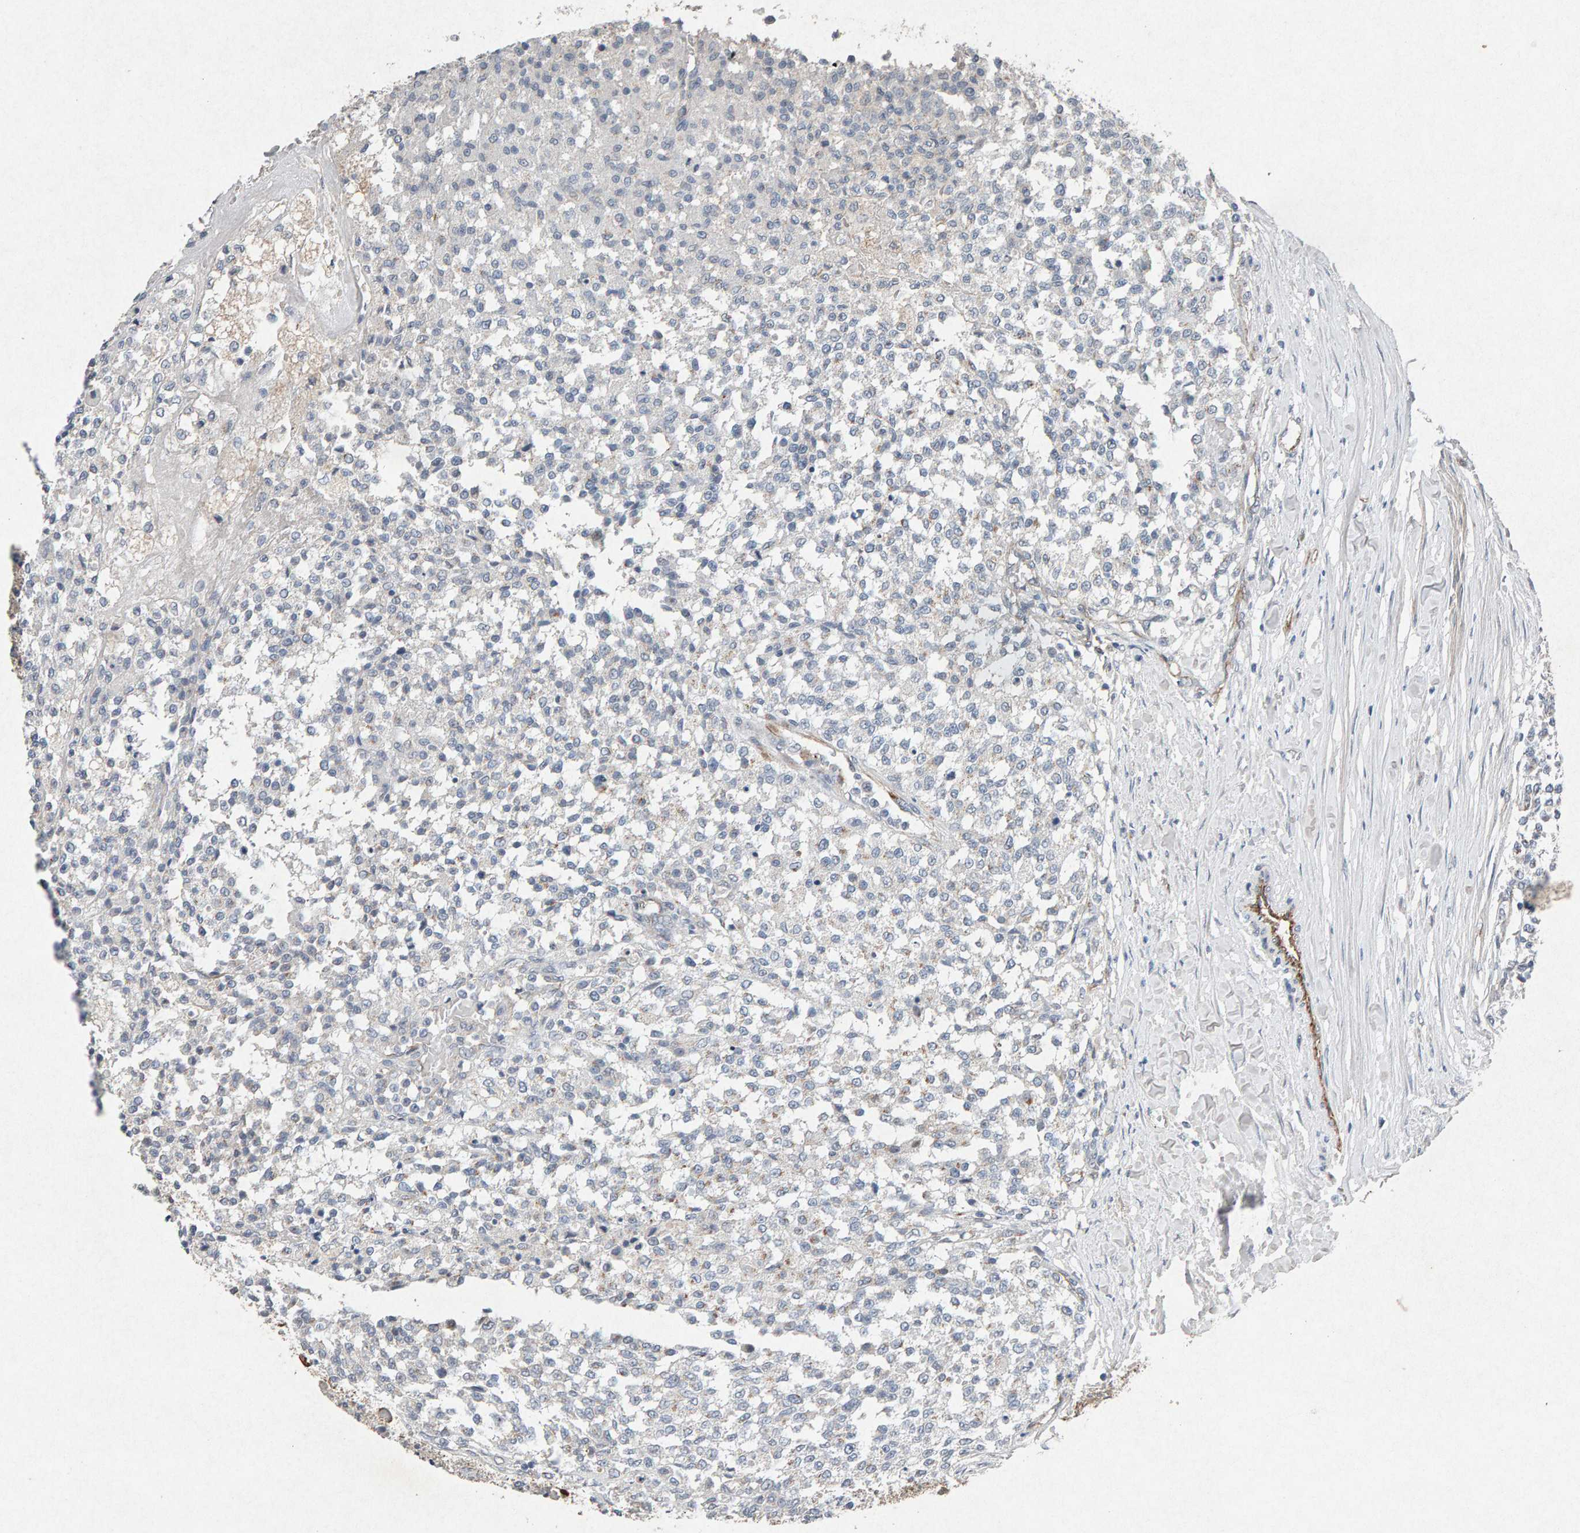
{"staining": {"intensity": "negative", "quantity": "none", "location": "none"}, "tissue": "testis cancer", "cell_type": "Tumor cells", "image_type": "cancer", "snomed": [{"axis": "morphology", "description": "Seminoma, NOS"}, {"axis": "topography", "description": "Testis"}], "caption": "Human testis seminoma stained for a protein using immunohistochemistry (IHC) displays no expression in tumor cells.", "gene": "PTPRM", "patient": {"sex": "male", "age": 59}}